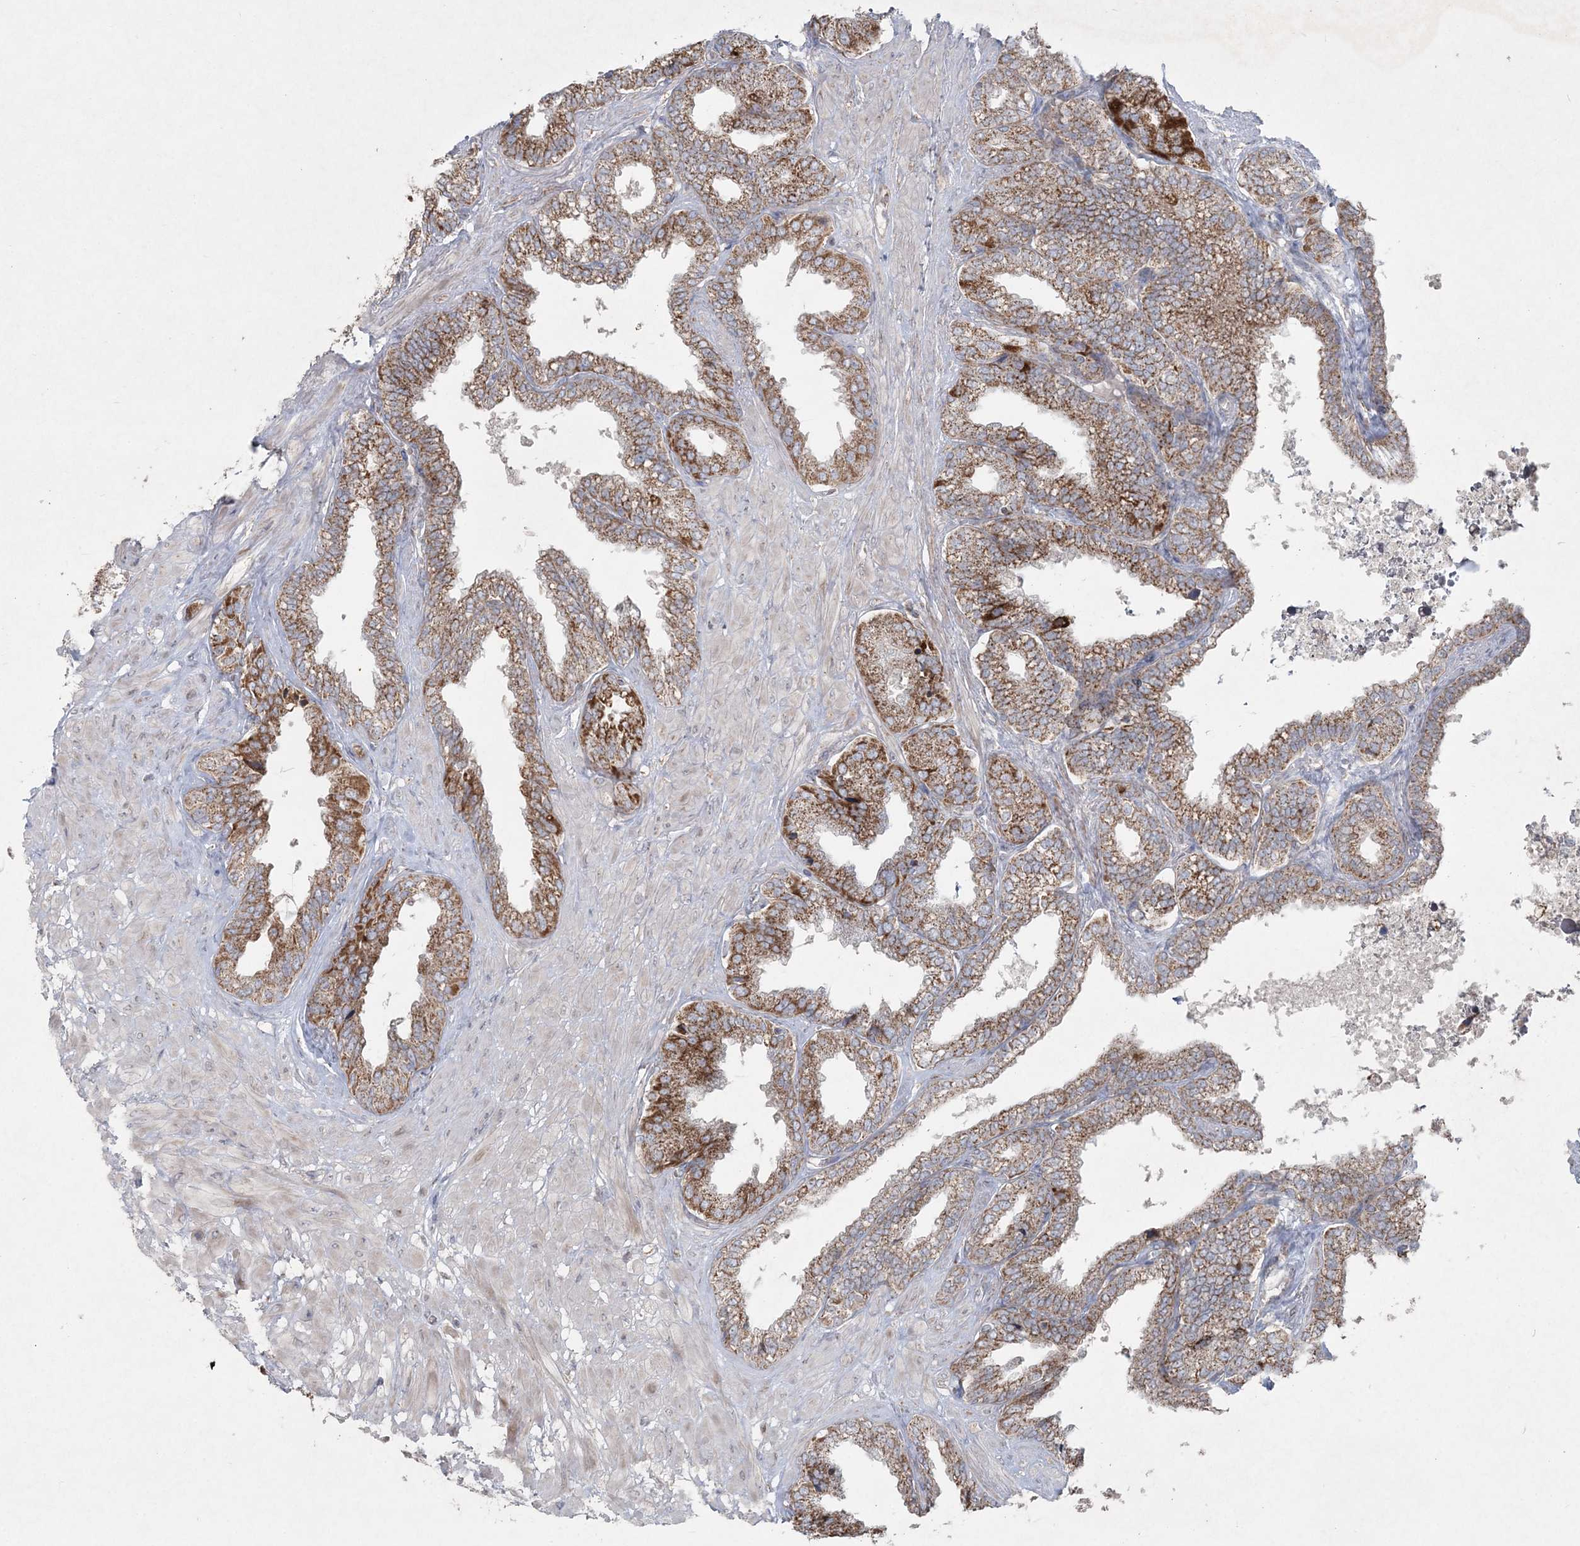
{"staining": {"intensity": "strong", "quantity": "25%-75%", "location": "cytoplasmic/membranous"}, "tissue": "seminal vesicle", "cell_type": "Glandular cells", "image_type": "normal", "snomed": [{"axis": "morphology", "description": "Normal tissue, NOS"}, {"axis": "topography", "description": "Seminal veicle"}], "caption": "Glandular cells show high levels of strong cytoplasmic/membranous expression in approximately 25%-75% of cells in unremarkable seminal vesicle. The staining is performed using DAB brown chromogen to label protein expression. The nuclei are counter-stained blue using hematoxylin.", "gene": "LRPPRC", "patient": {"sex": "male", "age": 46}}